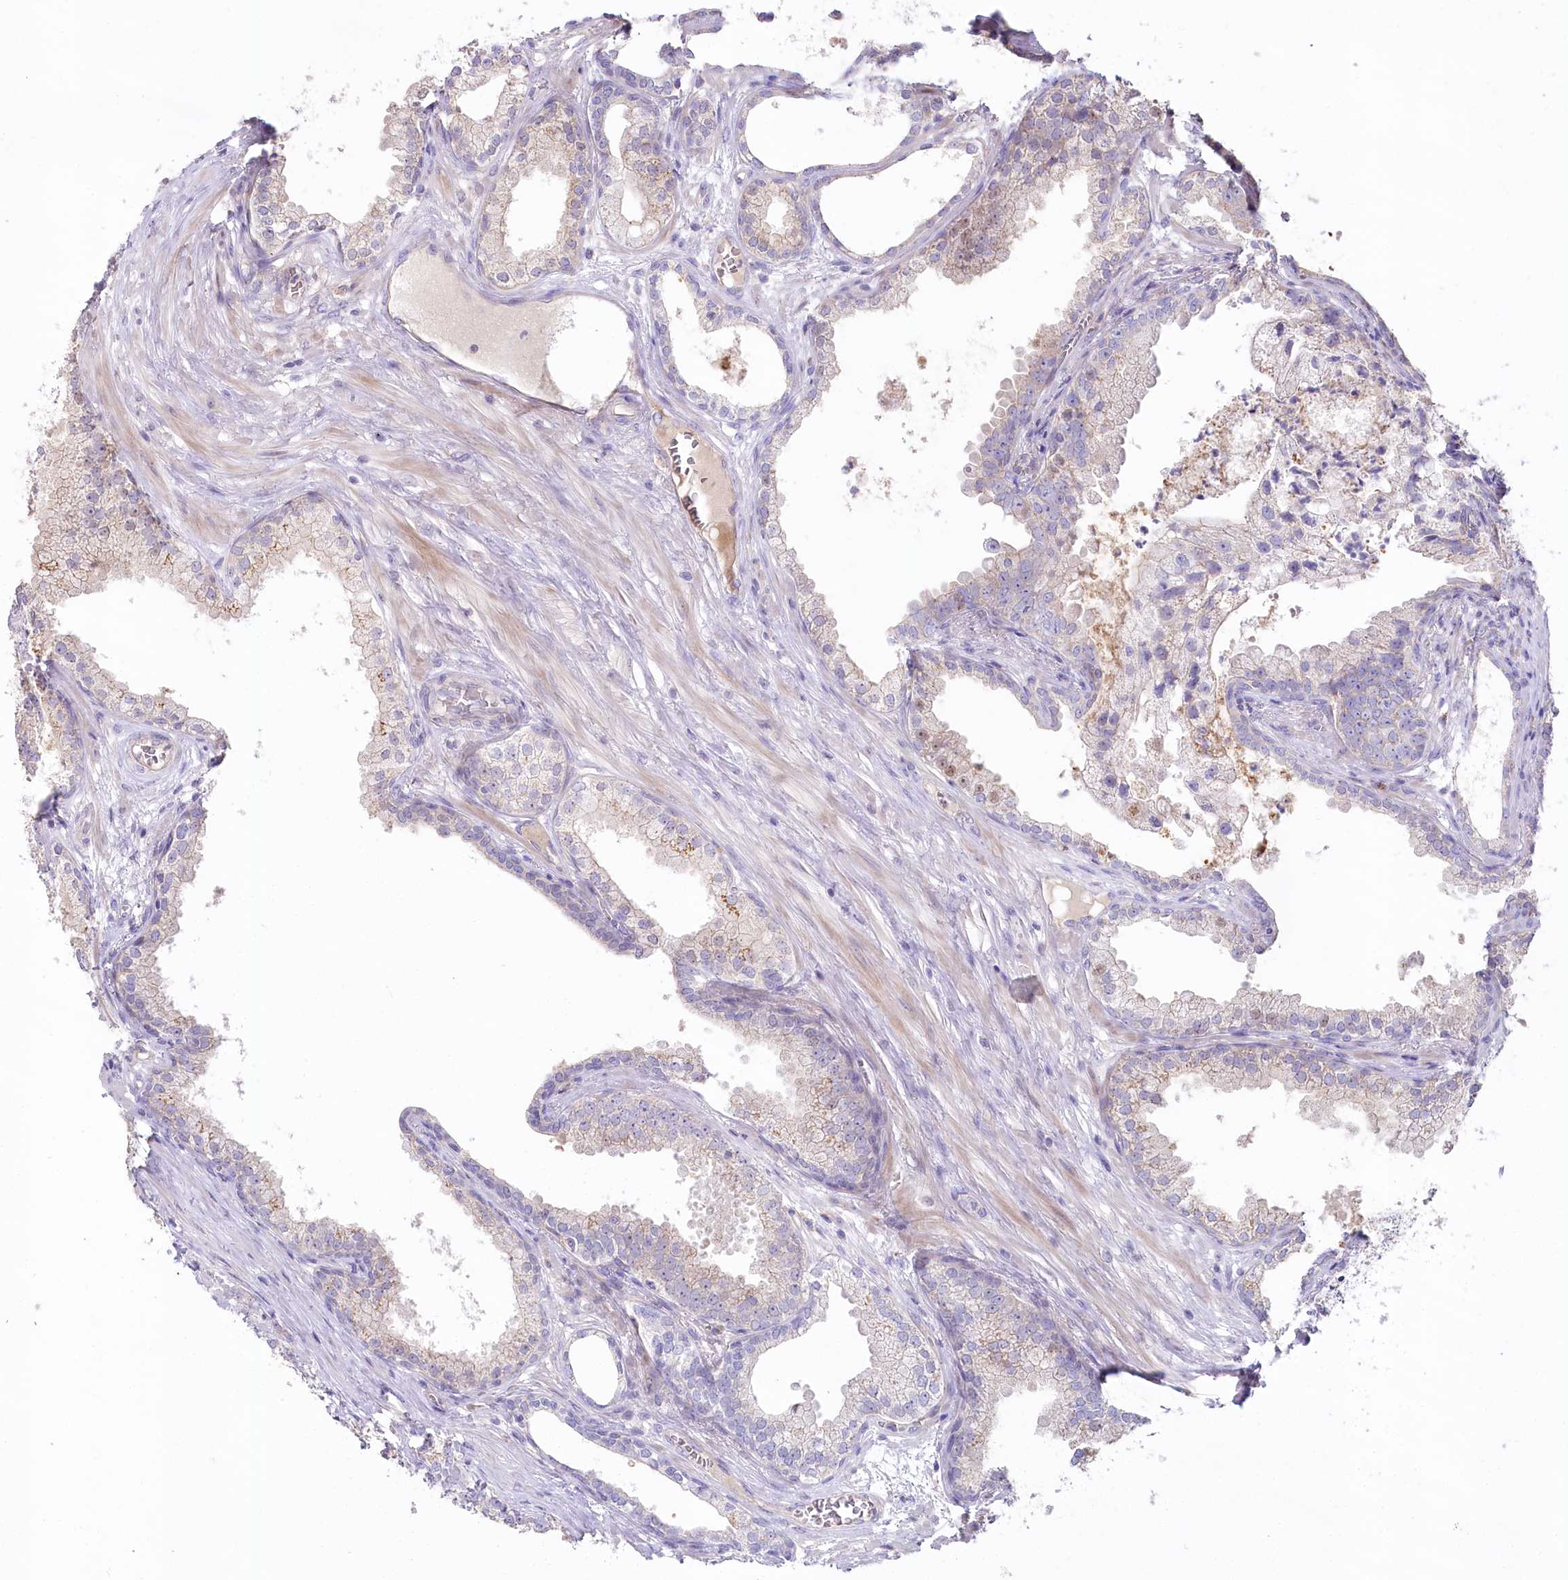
{"staining": {"intensity": "moderate", "quantity": "<25%", "location": "cytoplasmic/membranous"}, "tissue": "prostate cancer", "cell_type": "Tumor cells", "image_type": "cancer", "snomed": [{"axis": "morphology", "description": "Adenocarcinoma, High grade"}, {"axis": "topography", "description": "Prostate"}], "caption": "Immunohistochemistry photomicrograph of prostate cancer (high-grade adenocarcinoma) stained for a protein (brown), which reveals low levels of moderate cytoplasmic/membranous positivity in about <25% of tumor cells.", "gene": "SLC6A11", "patient": {"sex": "male", "age": 69}}